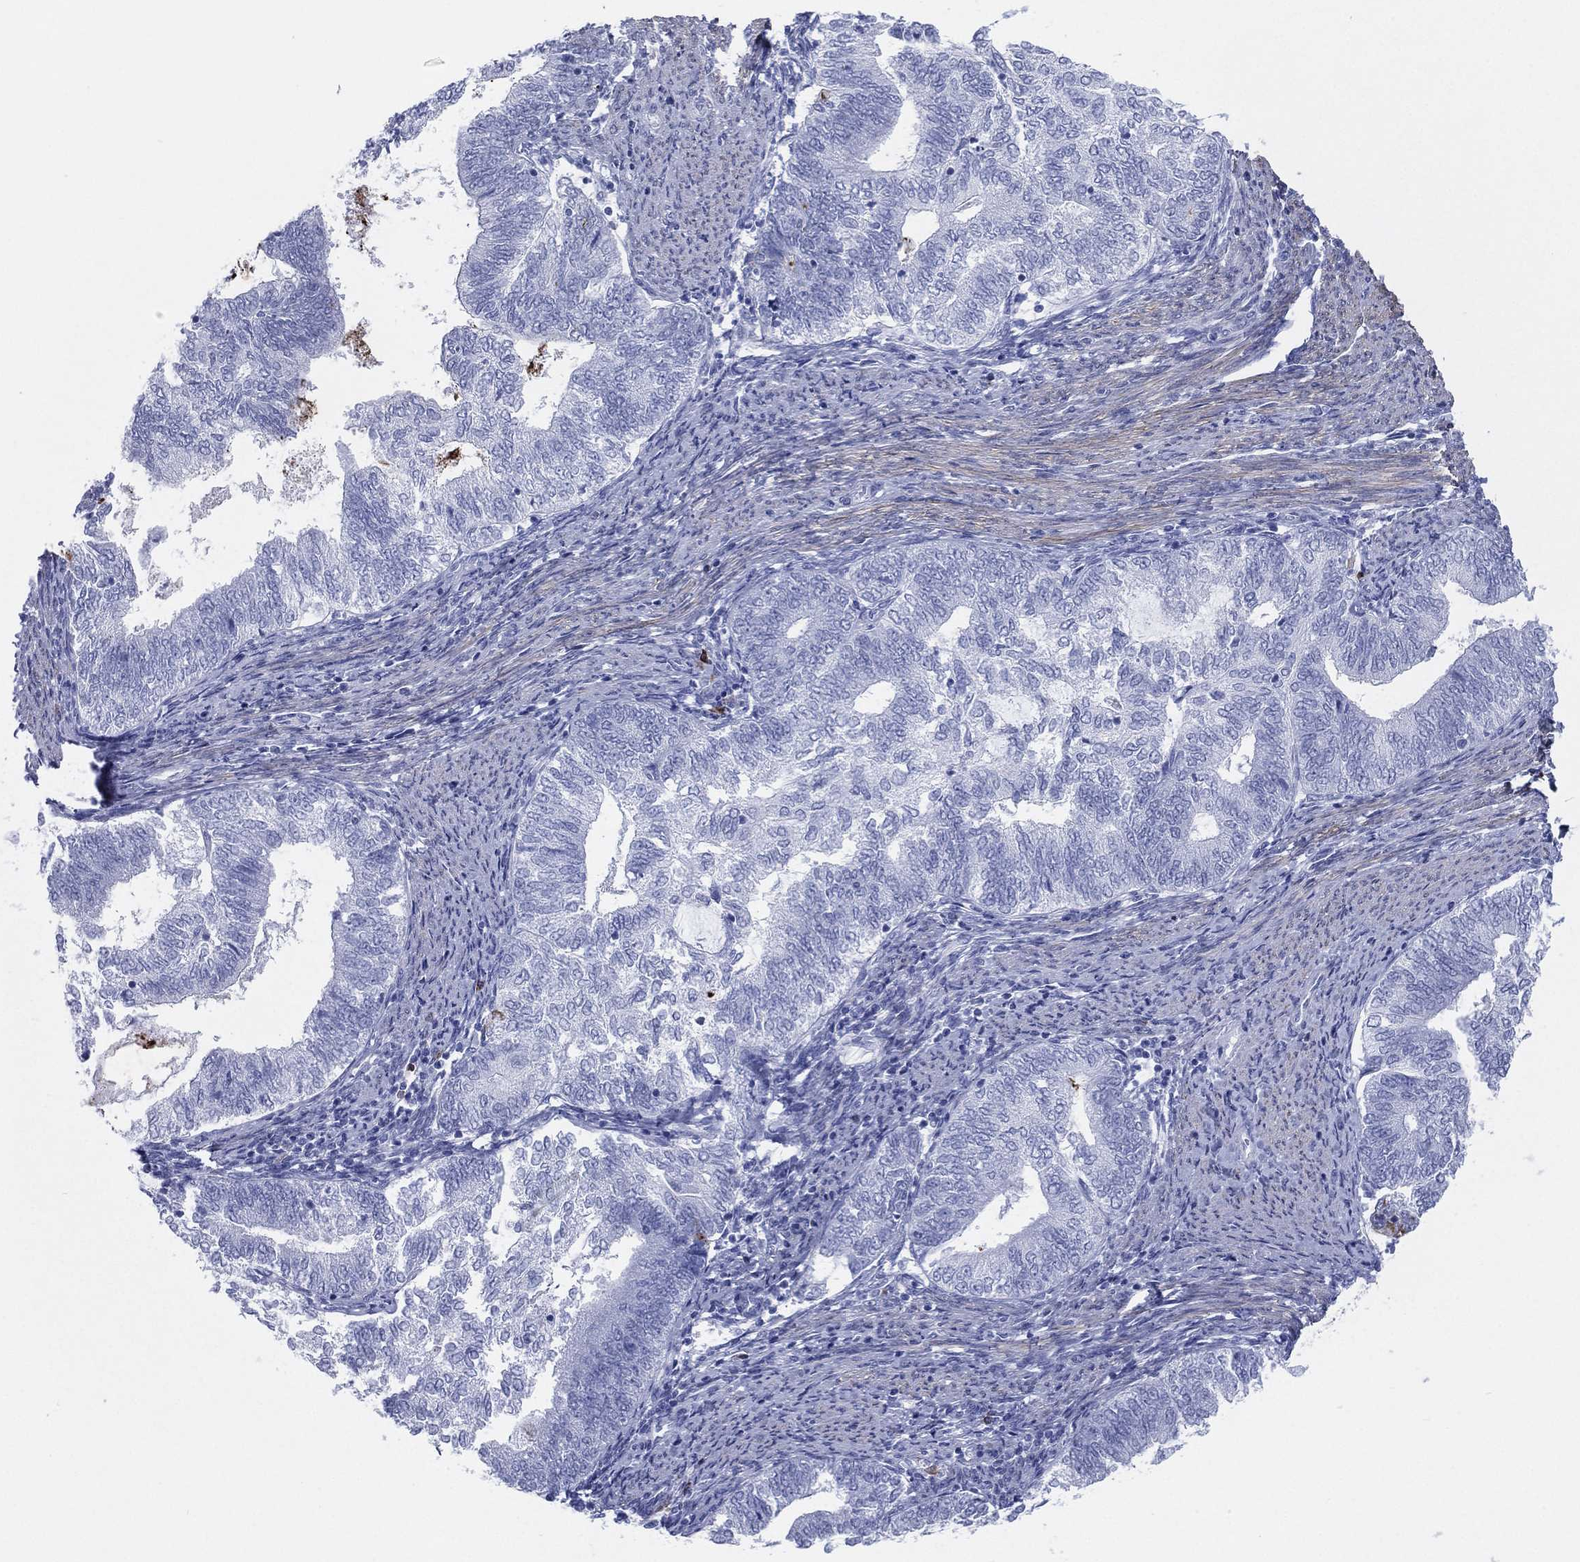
{"staining": {"intensity": "negative", "quantity": "none", "location": "none"}, "tissue": "endometrial cancer", "cell_type": "Tumor cells", "image_type": "cancer", "snomed": [{"axis": "morphology", "description": "Adenocarcinoma, NOS"}, {"axis": "topography", "description": "Endometrium"}], "caption": "The histopathology image demonstrates no staining of tumor cells in endometrial cancer (adenocarcinoma).", "gene": "CD79A", "patient": {"sex": "female", "age": 65}}